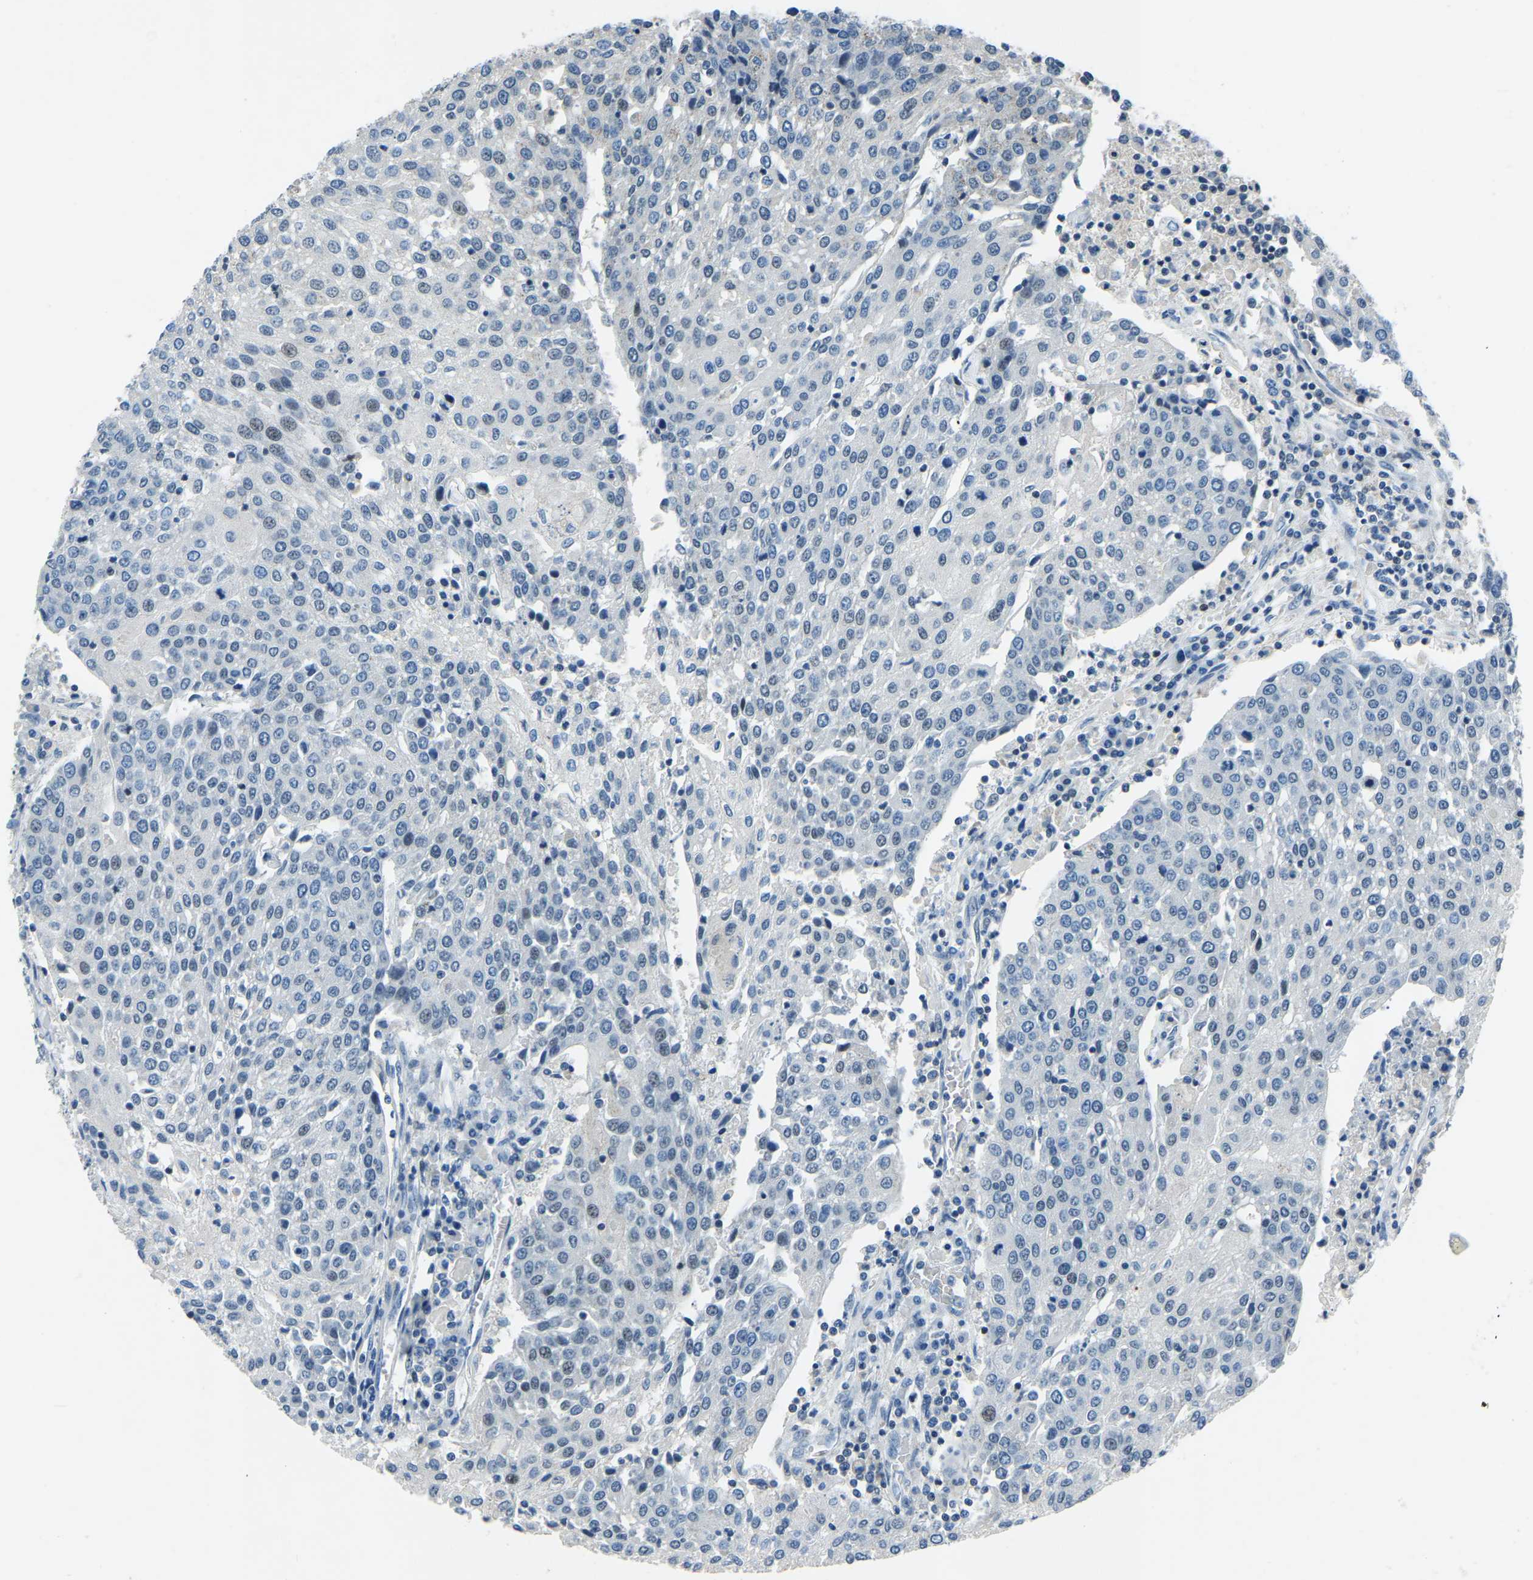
{"staining": {"intensity": "weak", "quantity": "<25%", "location": "nuclear"}, "tissue": "urothelial cancer", "cell_type": "Tumor cells", "image_type": "cancer", "snomed": [{"axis": "morphology", "description": "Urothelial carcinoma, High grade"}, {"axis": "topography", "description": "Urinary bladder"}], "caption": "Tumor cells are negative for brown protein staining in urothelial carcinoma (high-grade).", "gene": "XIRP1", "patient": {"sex": "female", "age": 85}}